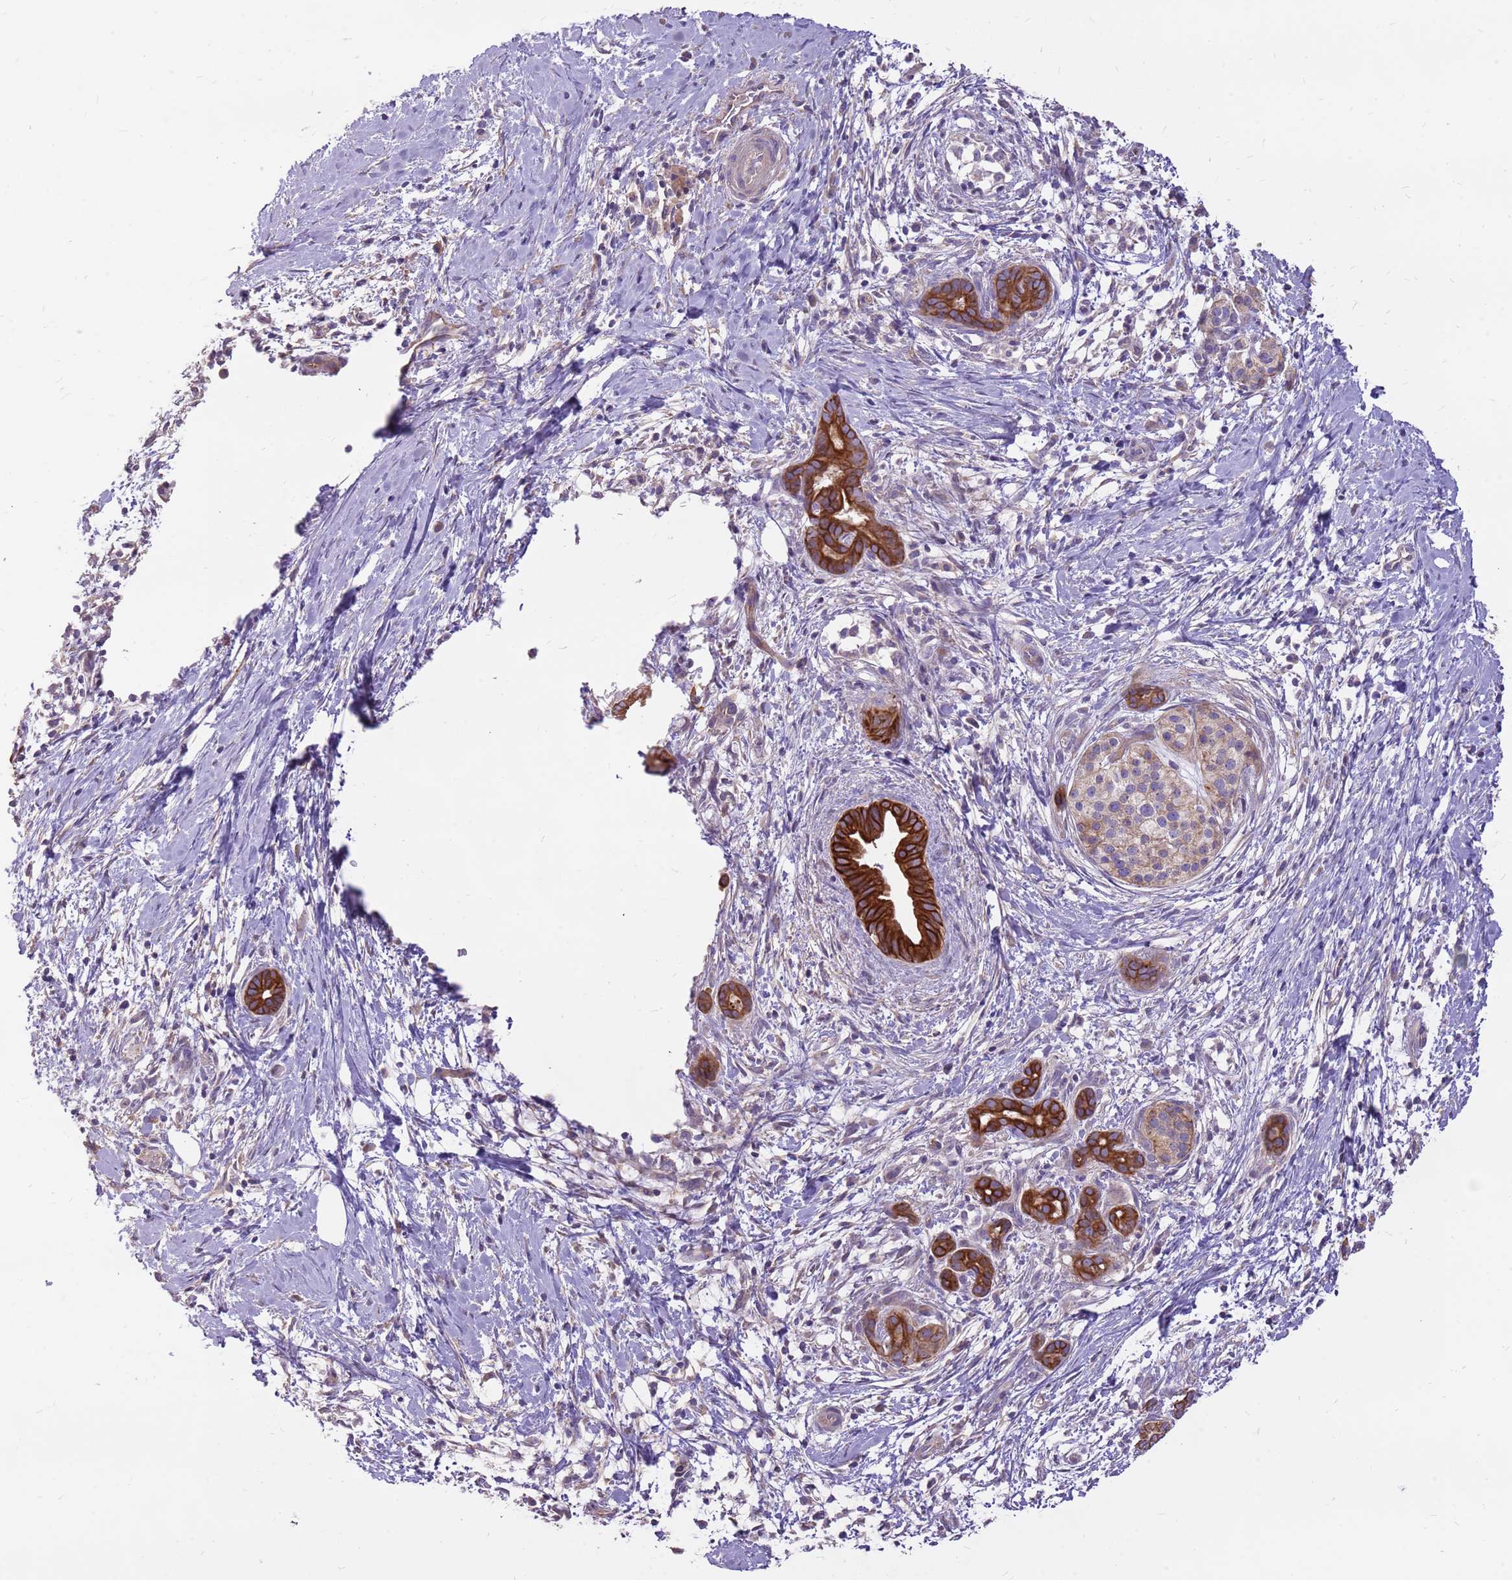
{"staining": {"intensity": "strong", "quantity": ">75%", "location": "cytoplasmic/membranous"}, "tissue": "pancreatic cancer", "cell_type": "Tumor cells", "image_type": "cancer", "snomed": [{"axis": "morphology", "description": "Adenocarcinoma, NOS"}, {"axis": "topography", "description": "Pancreas"}], "caption": "Tumor cells show high levels of strong cytoplasmic/membranous expression in approximately >75% of cells in pancreatic cancer.", "gene": "WASHC4", "patient": {"sex": "male", "age": 58}}